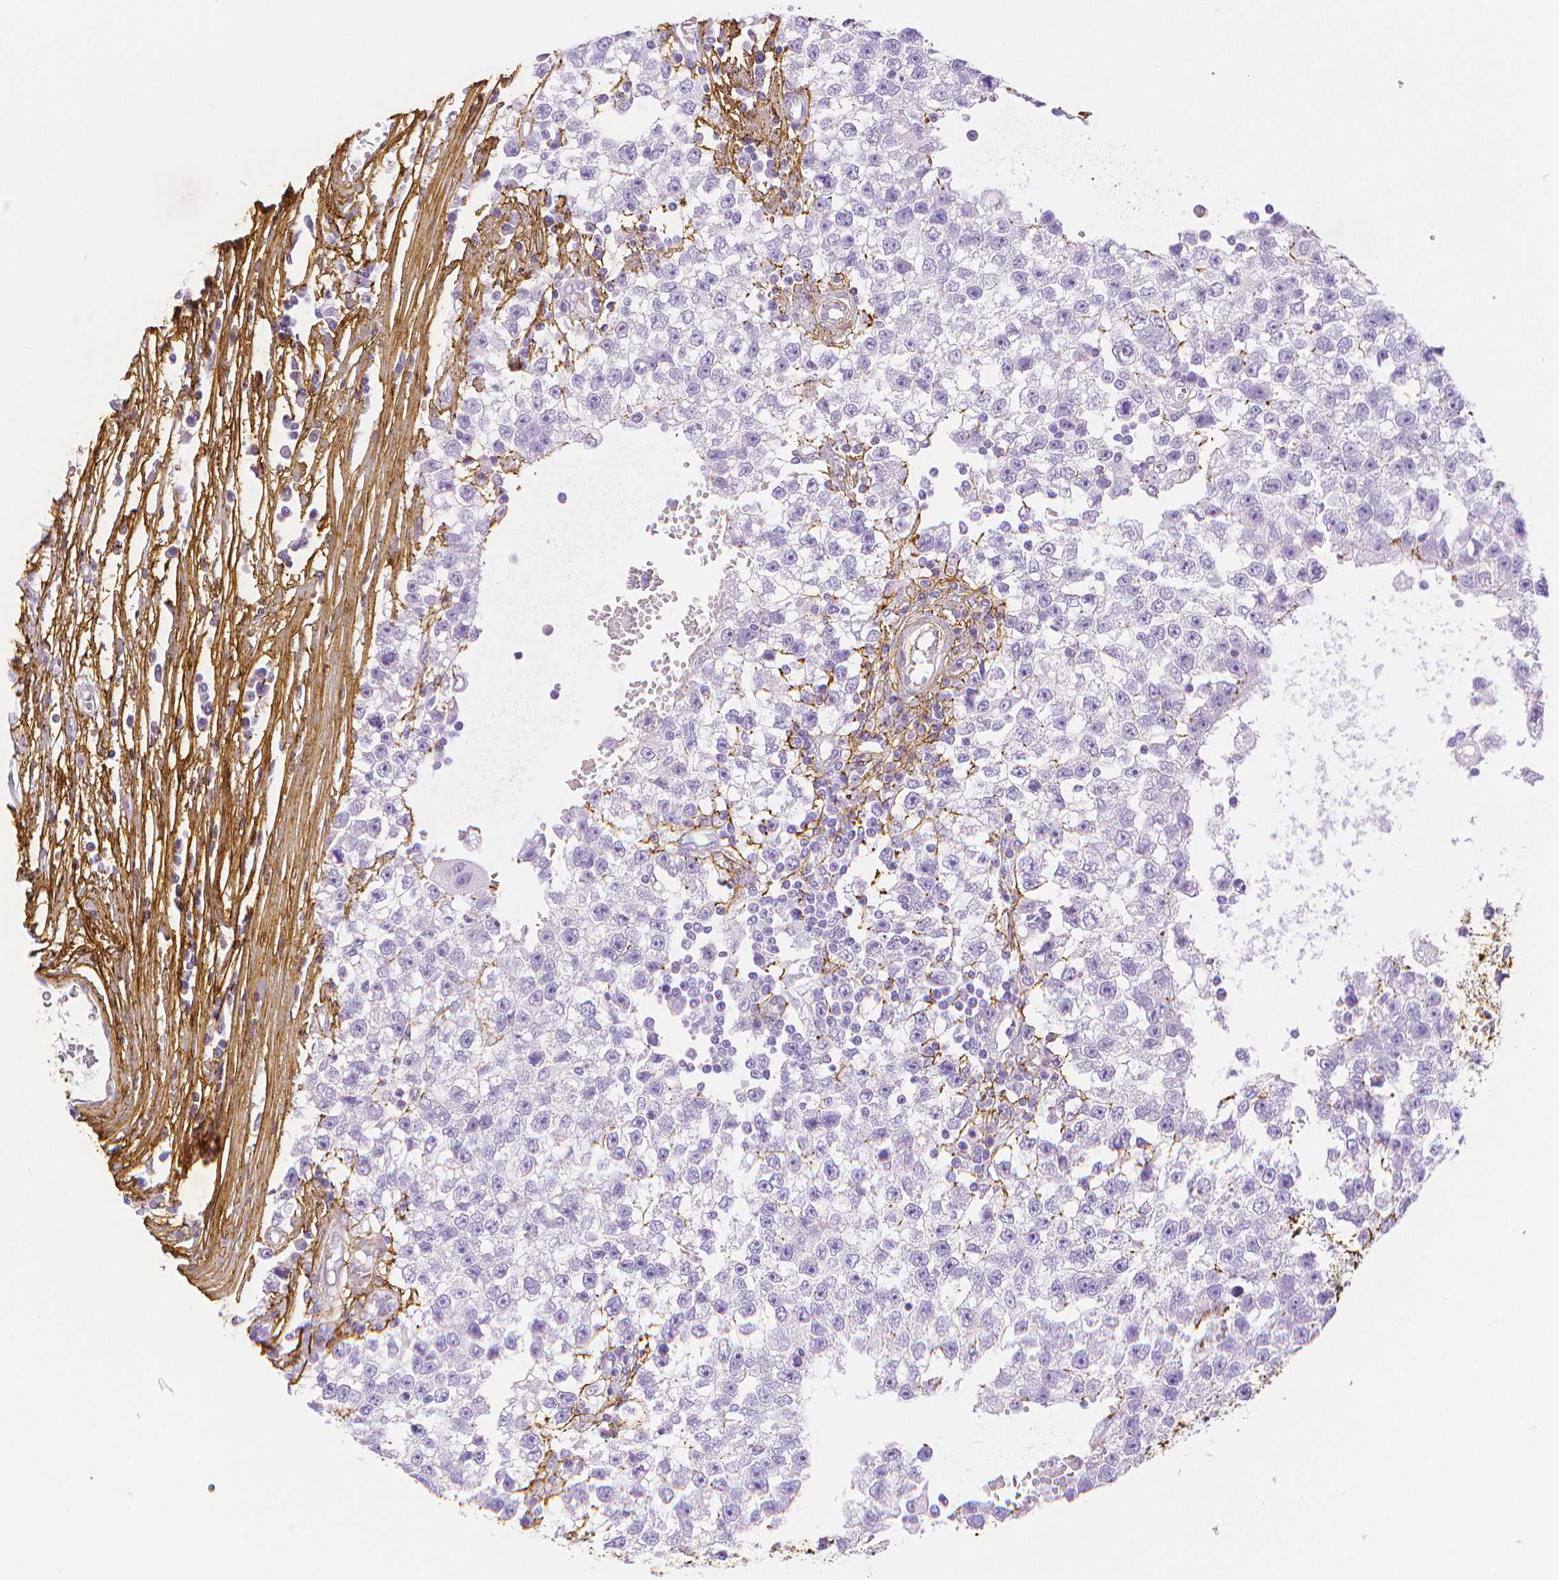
{"staining": {"intensity": "negative", "quantity": "none", "location": "none"}, "tissue": "testis cancer", "cell_type": "Tumor cells", "image_type": "cancer", "snomed": [{"axis": "morphology", "description": "Seminoma, NOS"}, {"axis": "topography", "description": "Testis"}], "caption": "The image shows no staining of tumor cells in testis cancer (seminoma).", "gene": "FBN1", "patient": {"sex": "male", "age": 34}}